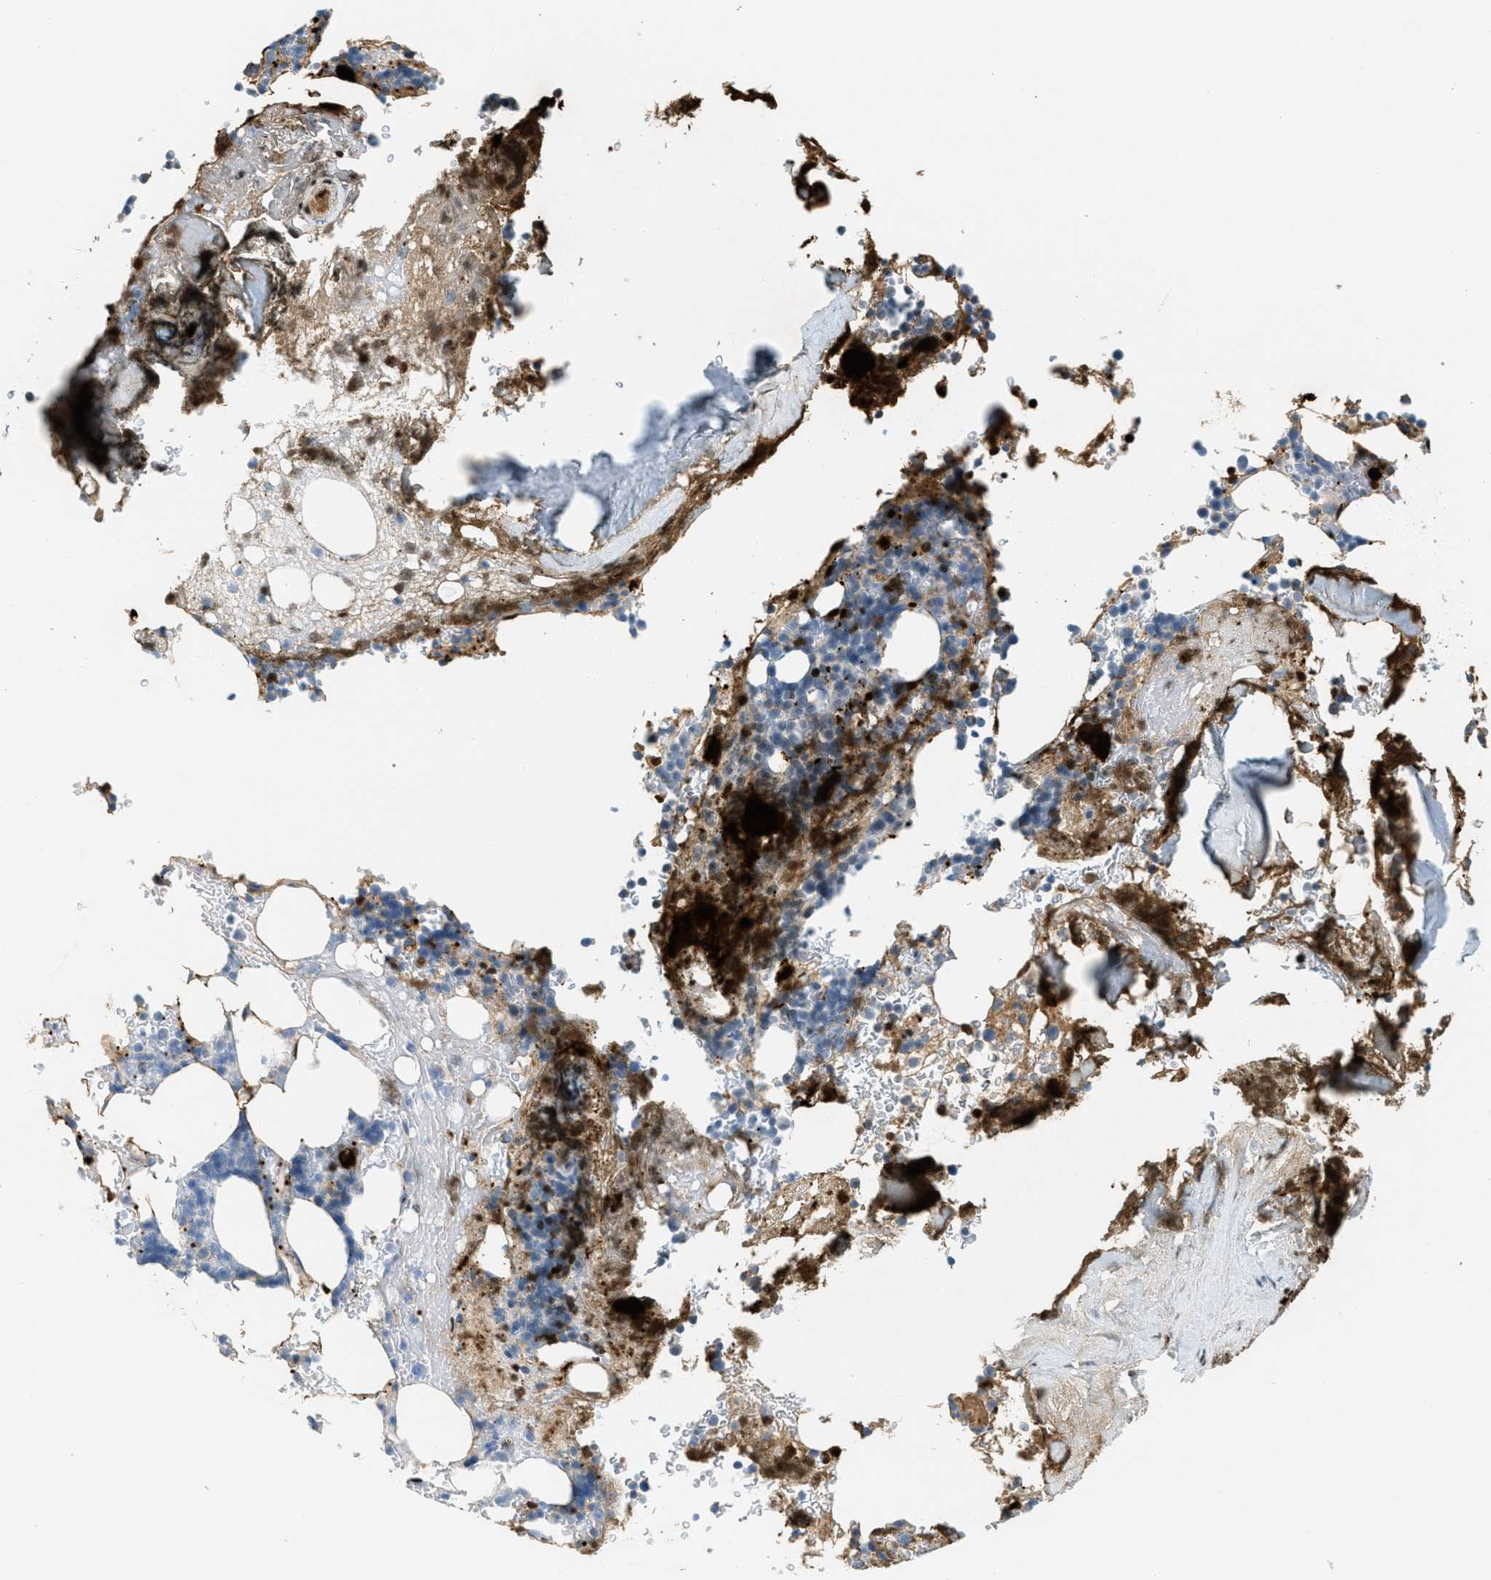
{"staining": {"intensity": "strong", "quantity": "<25%", "location": "cytoplasmic/membranous"}, "tissue": "bone marrow", "cell_type": "Hematopoietic cells", "image_type": "normal", "snomed": [{"axis": "morphology", "description": "Normal tissue, NOS"}, {"axis": "topography", "description": "Bone marrow"}], "caption": "Immunohistochemical staining of benign human bone marrow shows <25% levels of strong cytoplasmic/membranous protein positivity in approximately <25% of hematopoietic cells.", "gene": "PPBP", "patient": {"sex": "female", "age": 73}}